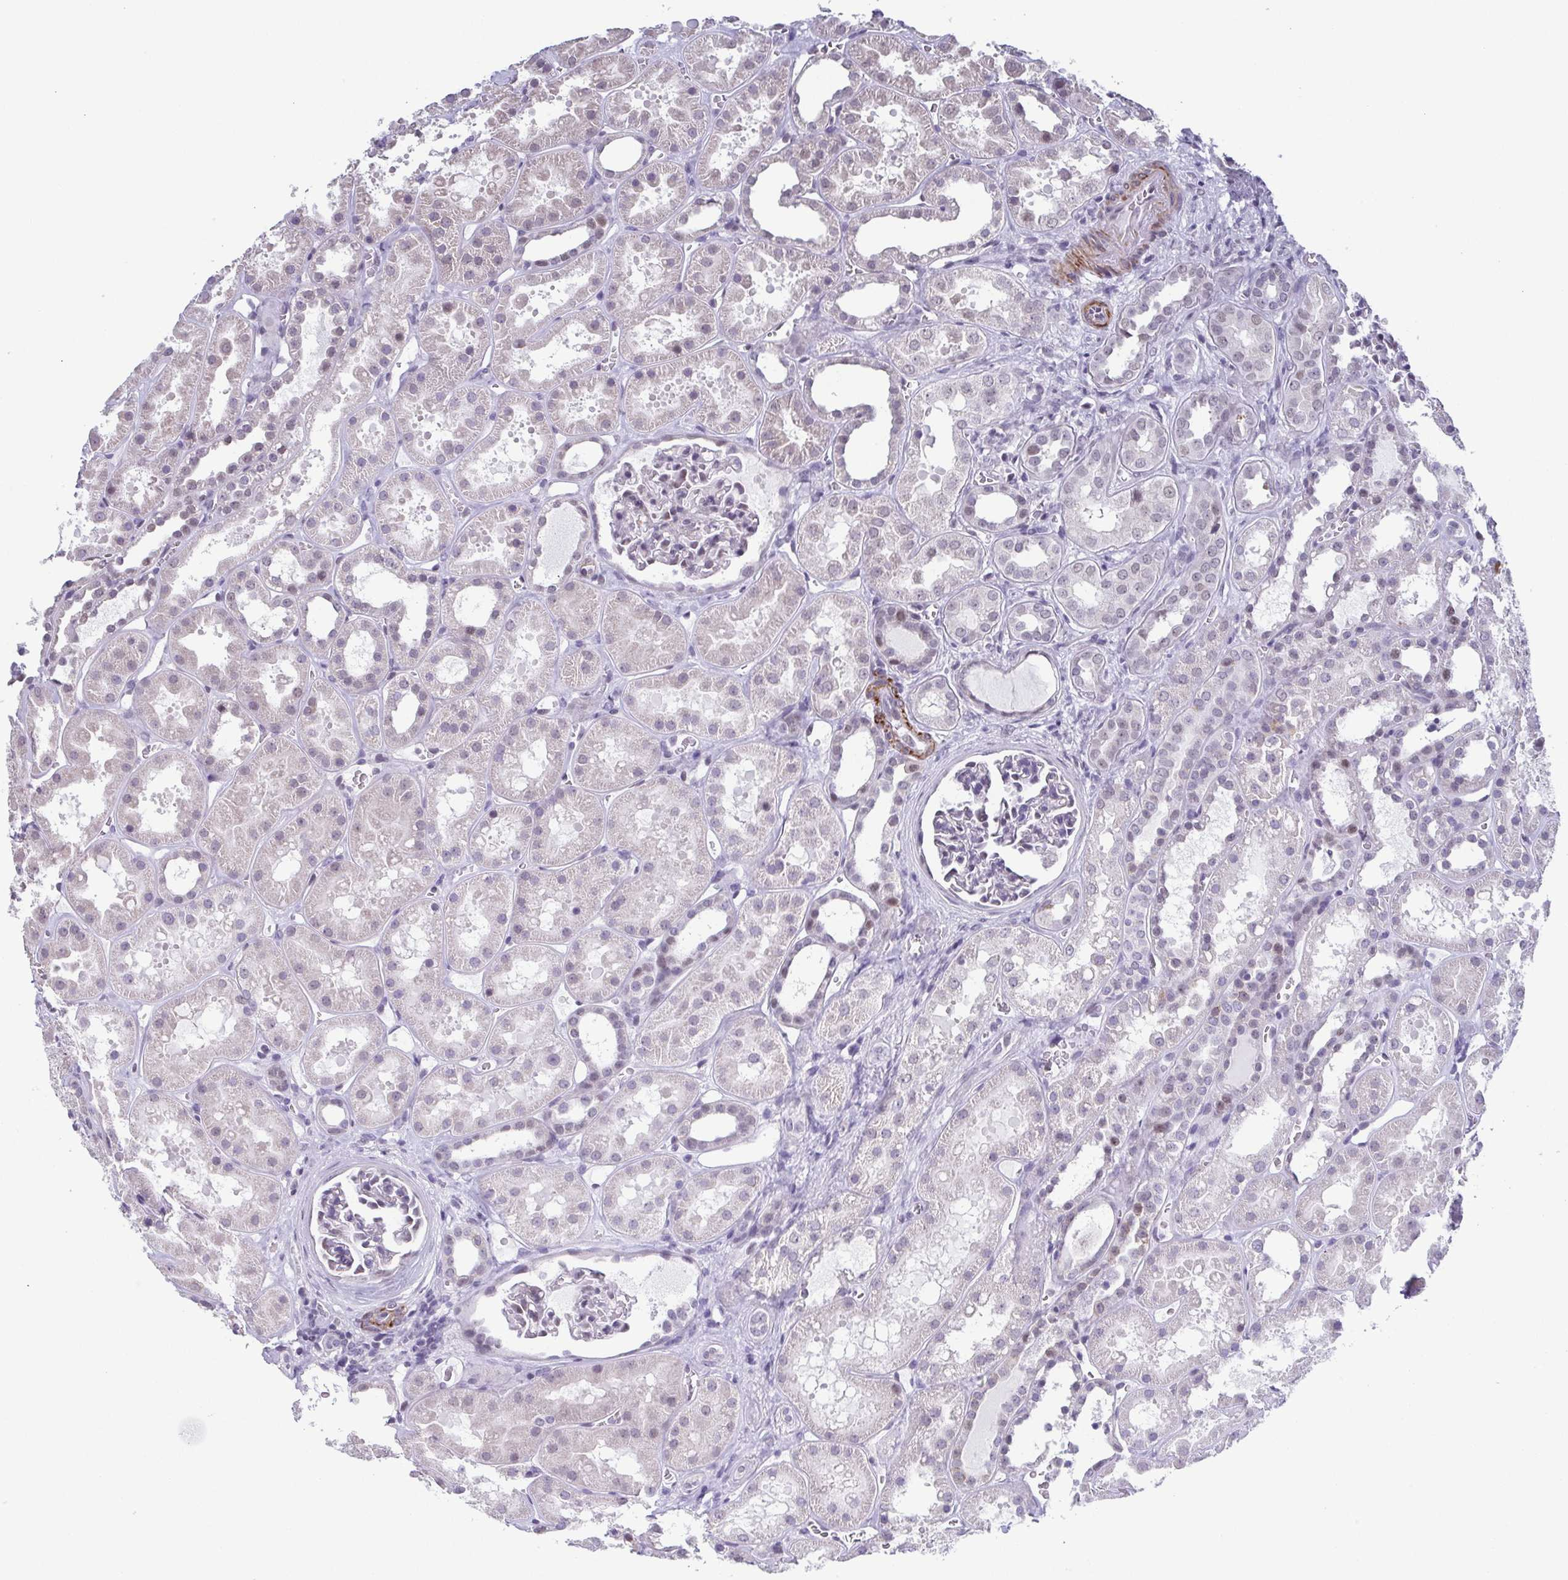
{"staining": {"intensity": "weak", "quantity": "<25%", "location": "nuclear"}, "tissue": "kidney", "cell_type": "Cells in glomeruli", "image_type": "normal", "snomed": [{"axis": "morphology", "description": "Normal tissue, NOS"}, {"axis": "topography", "description": "Kidney"}], "caption": "Photomicrograph shows no significant protein staining in cells in glomeruli of benign kidney. (DAB (3,3'-diaminobenzidine) immunohistochemistry, high magnification).", "gene": "TMEM92", "patient": {"sex": "female", "age": 41}}